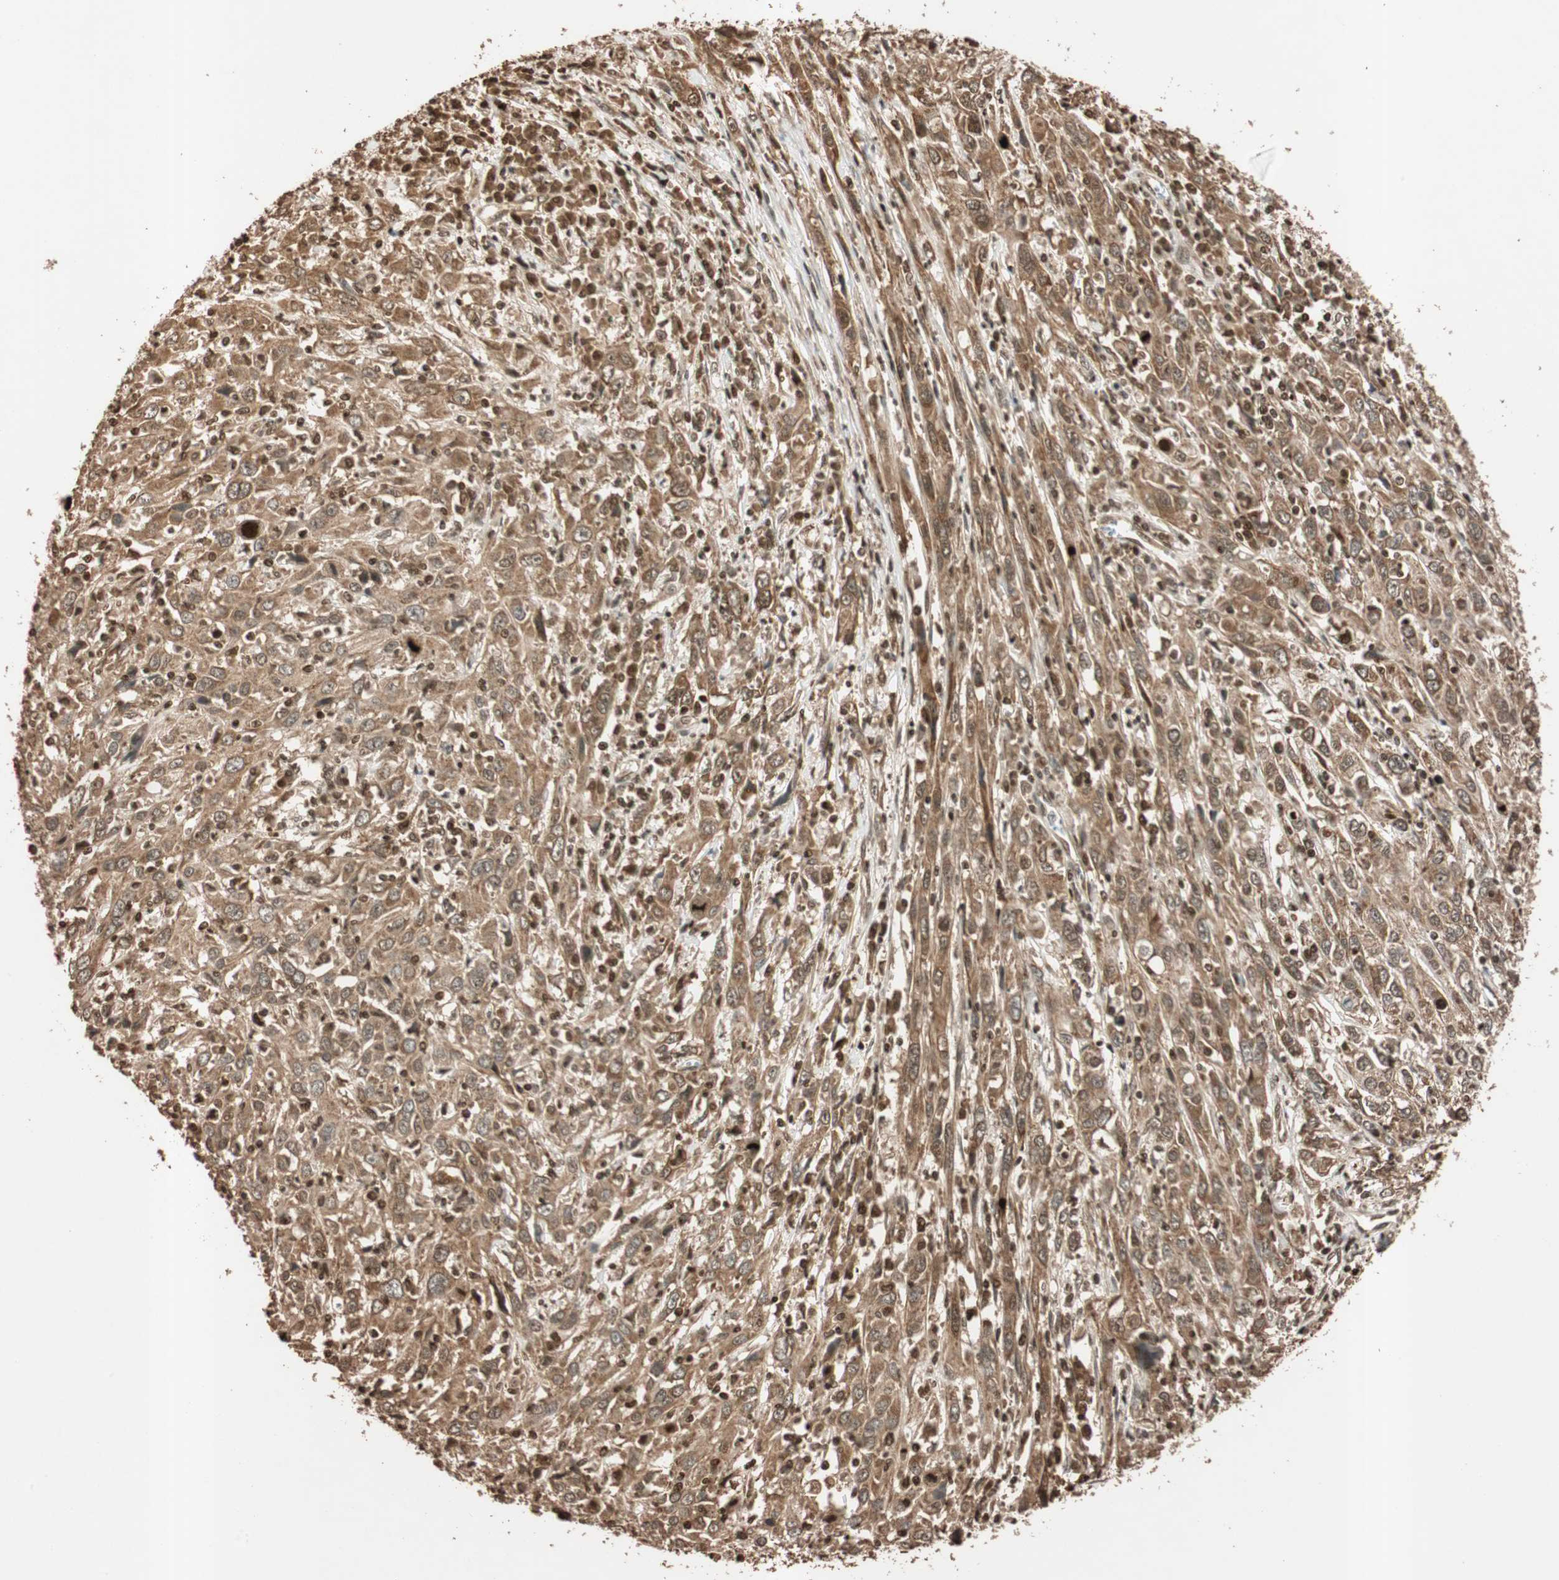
{"staining": {"intensity": "moderate", "quantity": ">75%", "location": "cytoplasmic/membranous"}, "tissue": "cervical cancer", "cell_type": "Tumor cells", "image_type": "cancer", "snomed": [{"axis": "morphology", "description": "Squamous cell carcinoma, NOS"}, {"axis": "topography", "description": "Cervix"}], "caption": "Cervical cancer (squamous cell carcinoma) was stained to show a protein in brown. There is medium levels of moderate cytoplasmic/membranous expression in approximately >75% of tumor cells.", "gene": "ALKBH5", "patient": {"sex": "female", "age": 46}}